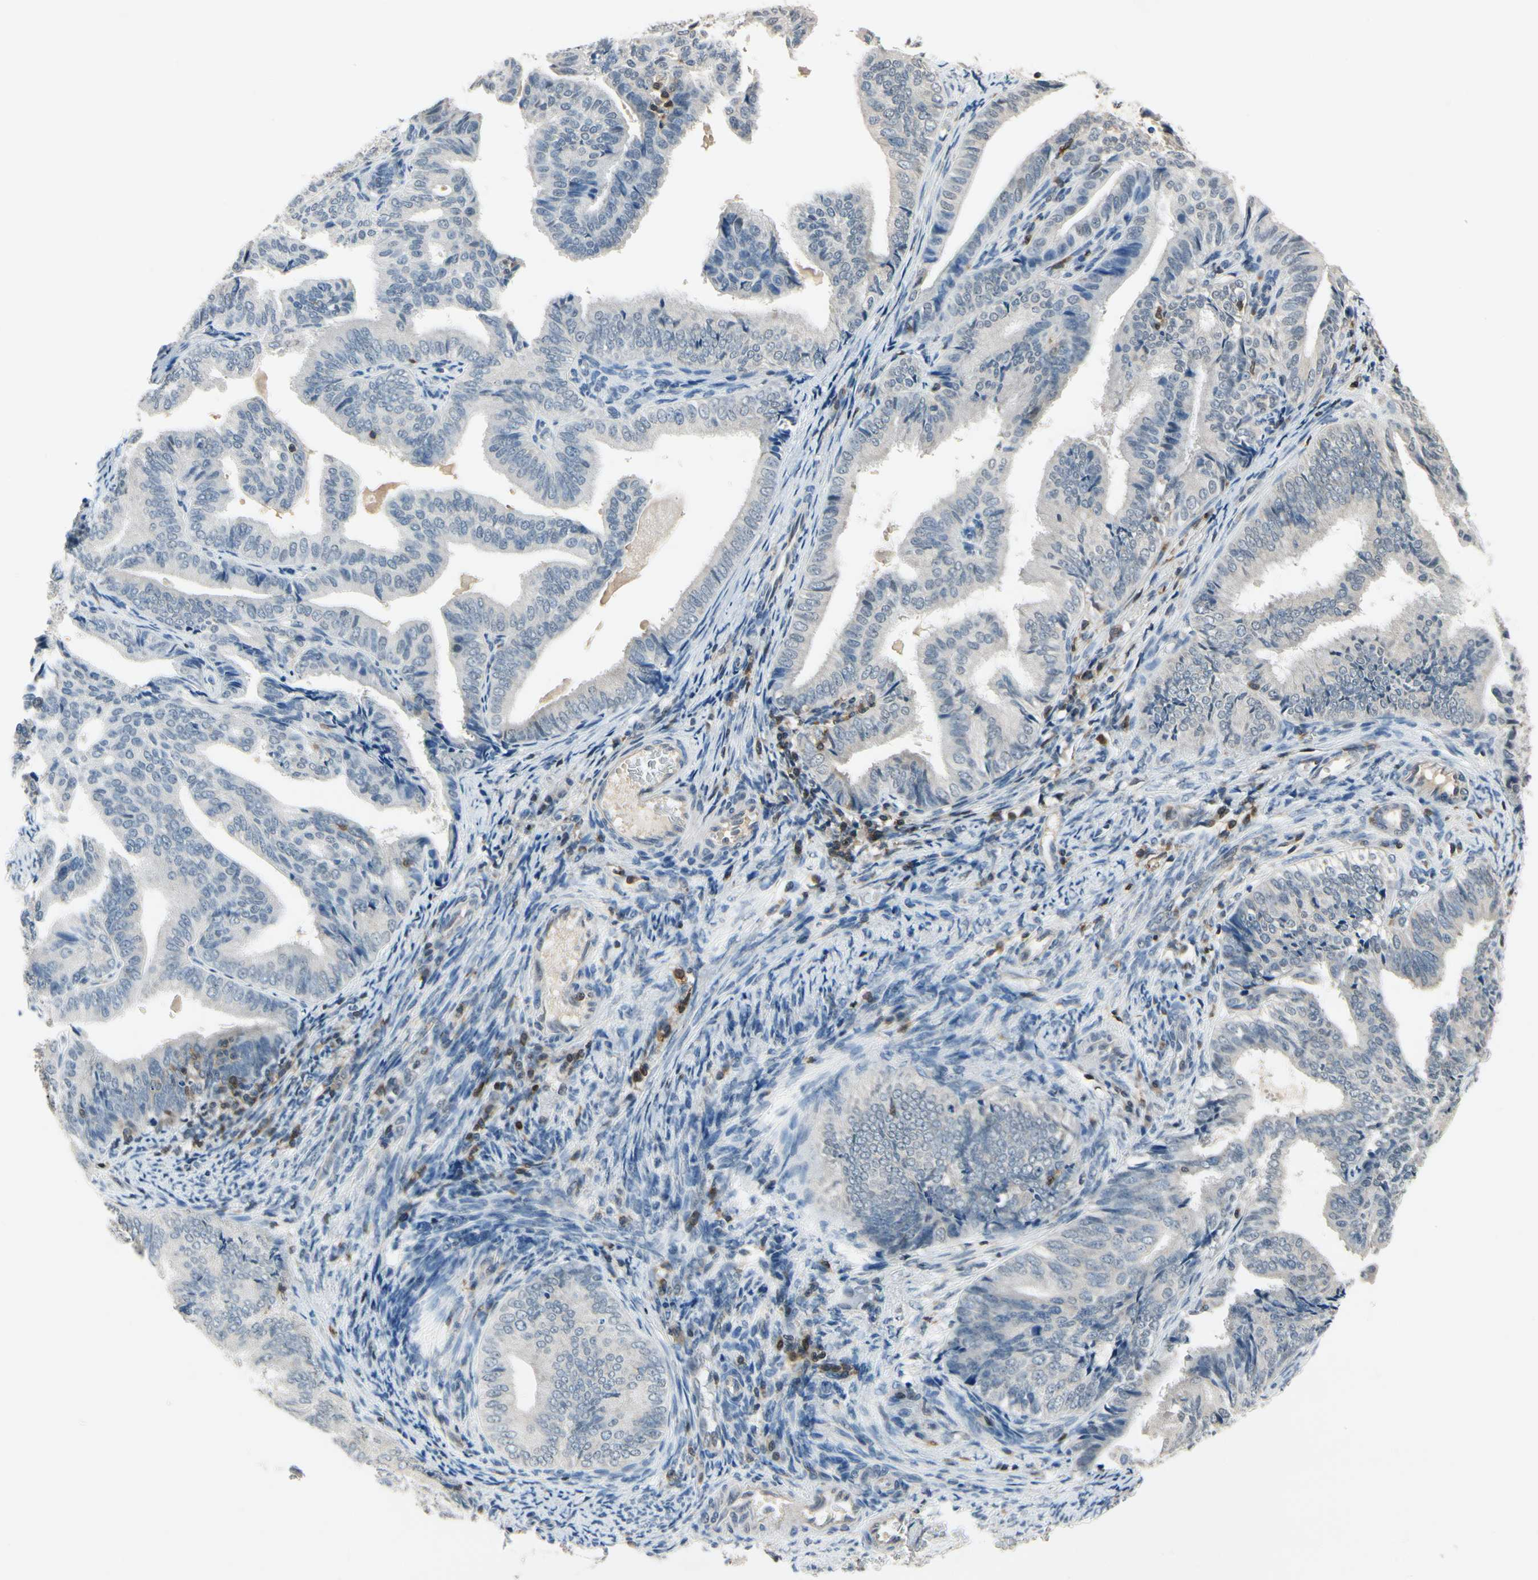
{"staining": {"intensity": "negative", "quantity": "none", "location": "none"}, "tissue": "endometrial cancer", "cell_type": "Tumor cells", "image_type": "cancer", "snomed": [{"axis": "morphology", "description": "Adenocarcinoma, NOS"}, {"axis": "topography", "description": "Endometrium"}], "caption": "High power microscopy image of an IHC histopathology image of endometrial adenocarcinoma, revealing no significant positivity in tumor cells.", "gene": "NFATC2", "patient": {"sex": "female", "age": 58}}